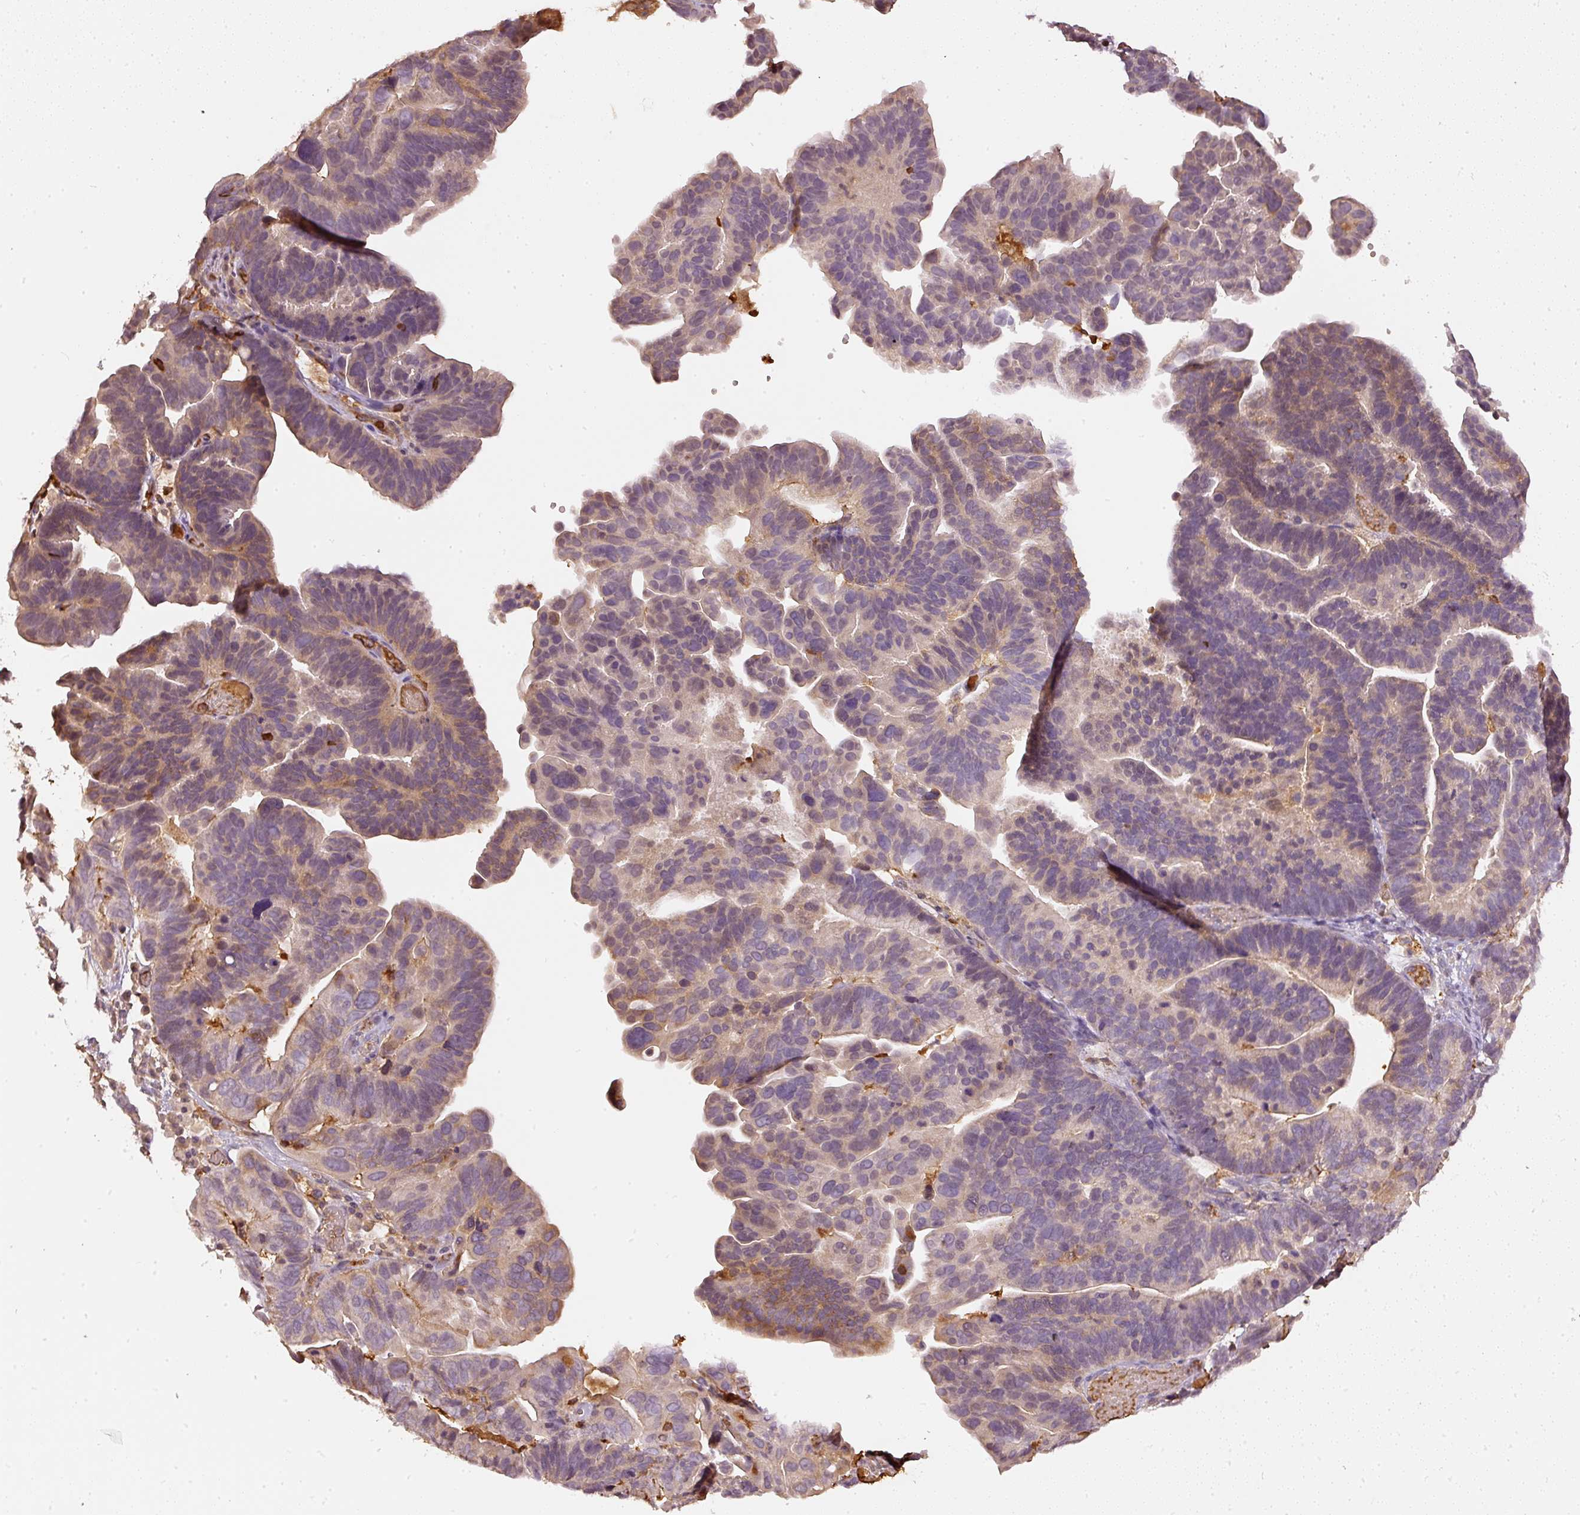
{"staining": {"intensity": "weak", "quantity": "25%-75%", "location": "cytoplasmic/membranous"}, "tissue": "ovarian cancer", "cell_type": "Tumor cells", "image_type": "cancer", "snomed": [{"axis": "morphology", "description": "Cystadenocarcinoma, serous, NOS"}, {"axis": "topography", "description": "Ovary"}], "caption": "Ovarian cancer tissue demonstrates weak cytoplasmic/membranous expression in approximately 25%-75% of tumor cells Immunohistochemistry stains the protein of interest in brown and the nuclei are stained blue.", "gene": "EVL", "patient": {"sex": "female", "age": 56}}